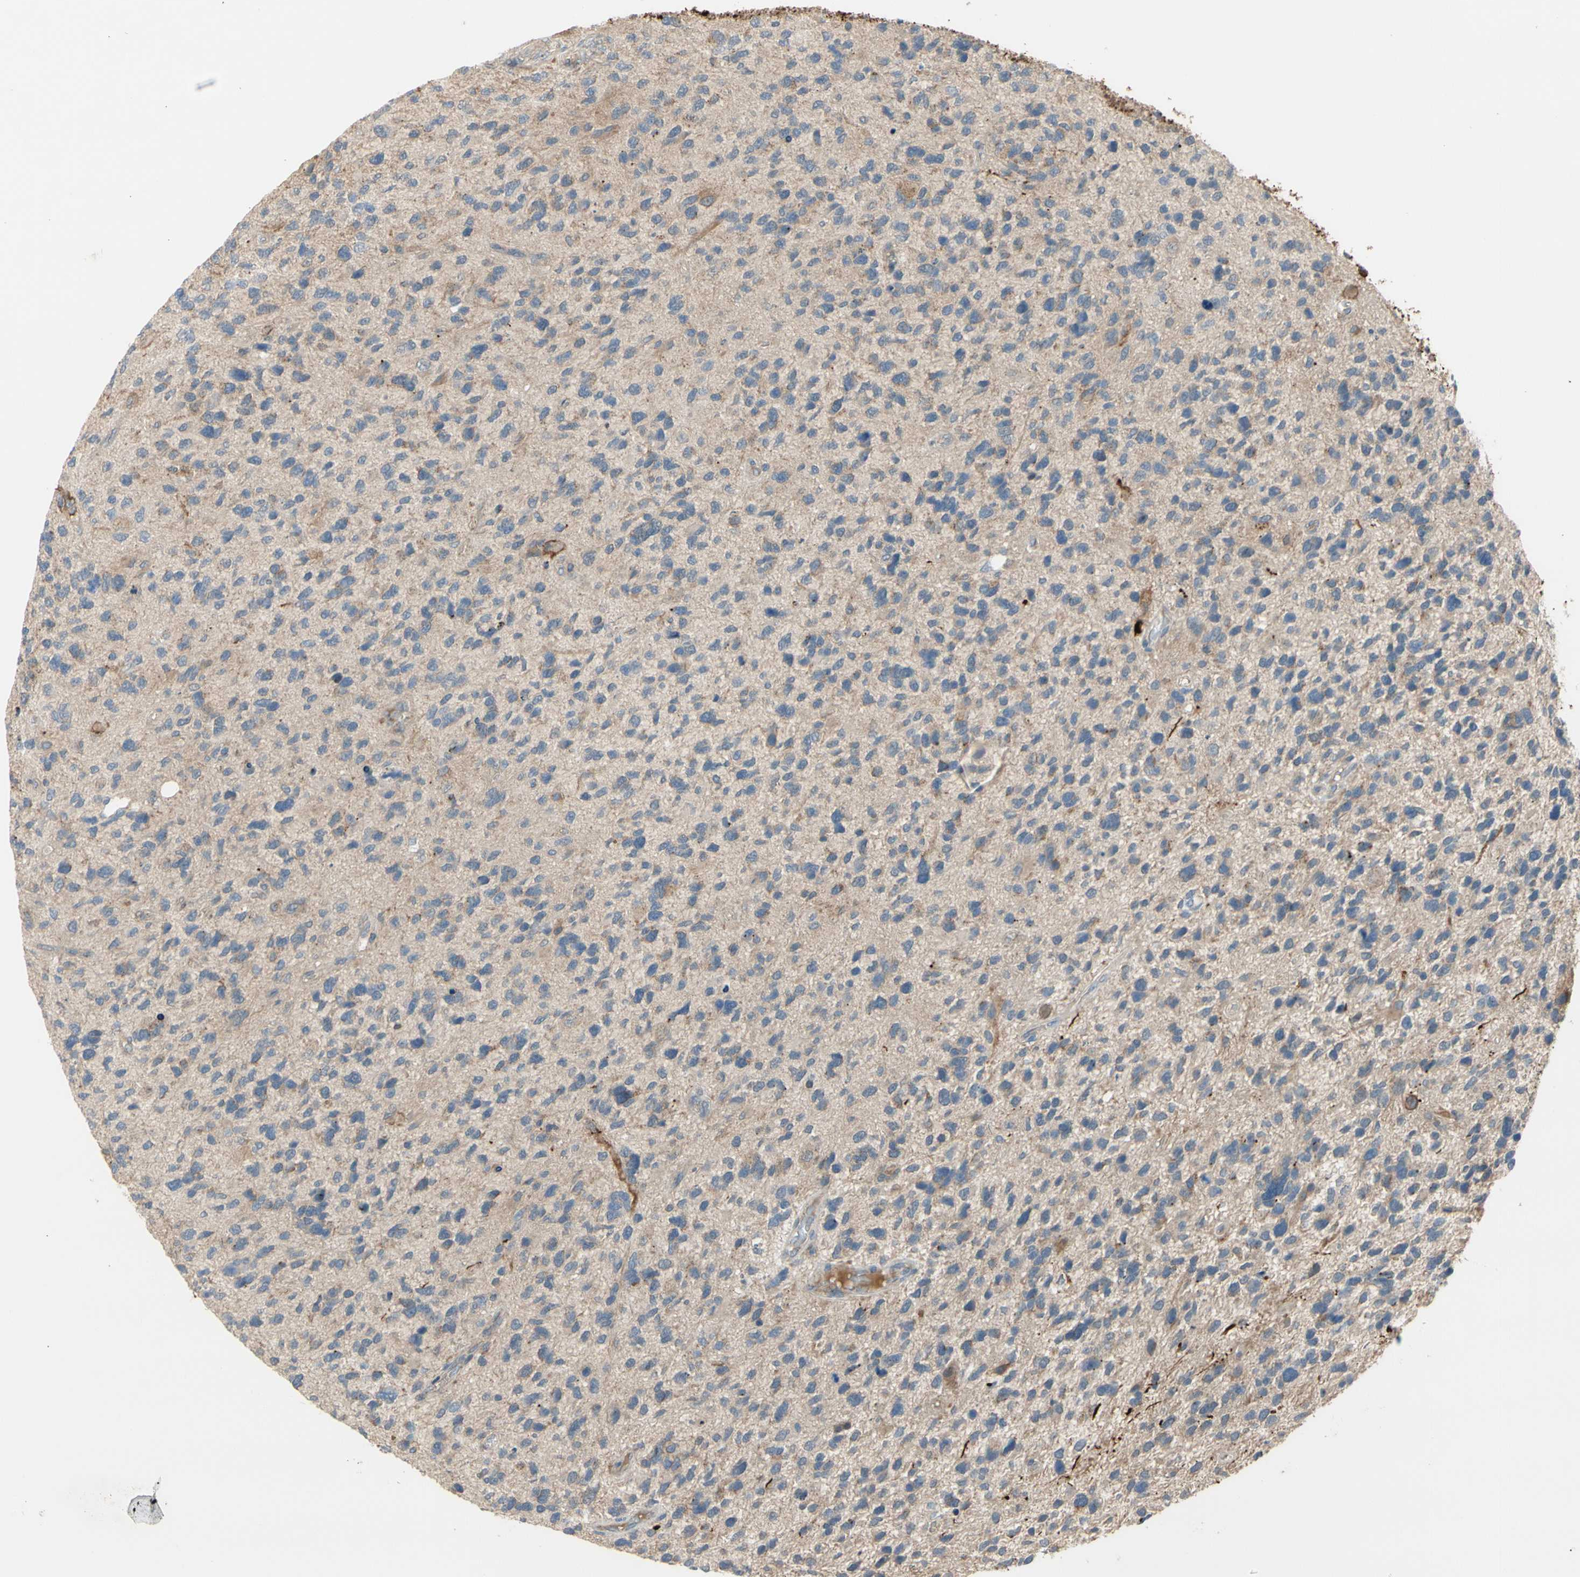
{"staining": {"intensity": "moderate", "quantity": "<25%", "location": "cytoplasmic/membranous"}, "tissue": "glioma", "cell_type": "Tumor cells", "image_type": "cancer", "snomed": [{"axis": "morphology", "description": "Glioma, malignant, High grade"}, {"axis": "topography", "description": "Brain"}], "caption": "Immunohistochemistry image of neoplastic tissue: human glioma stained using immunohistochemistry (IHC) displays low levels of moderate protein expression localized specifically in the cytoplasmic/membranous of tumor cells, appearing as a cytoplasmic/membranous brown color.", "gene": "GALNT5", "patient": {"sex": "female", "age": 58}}